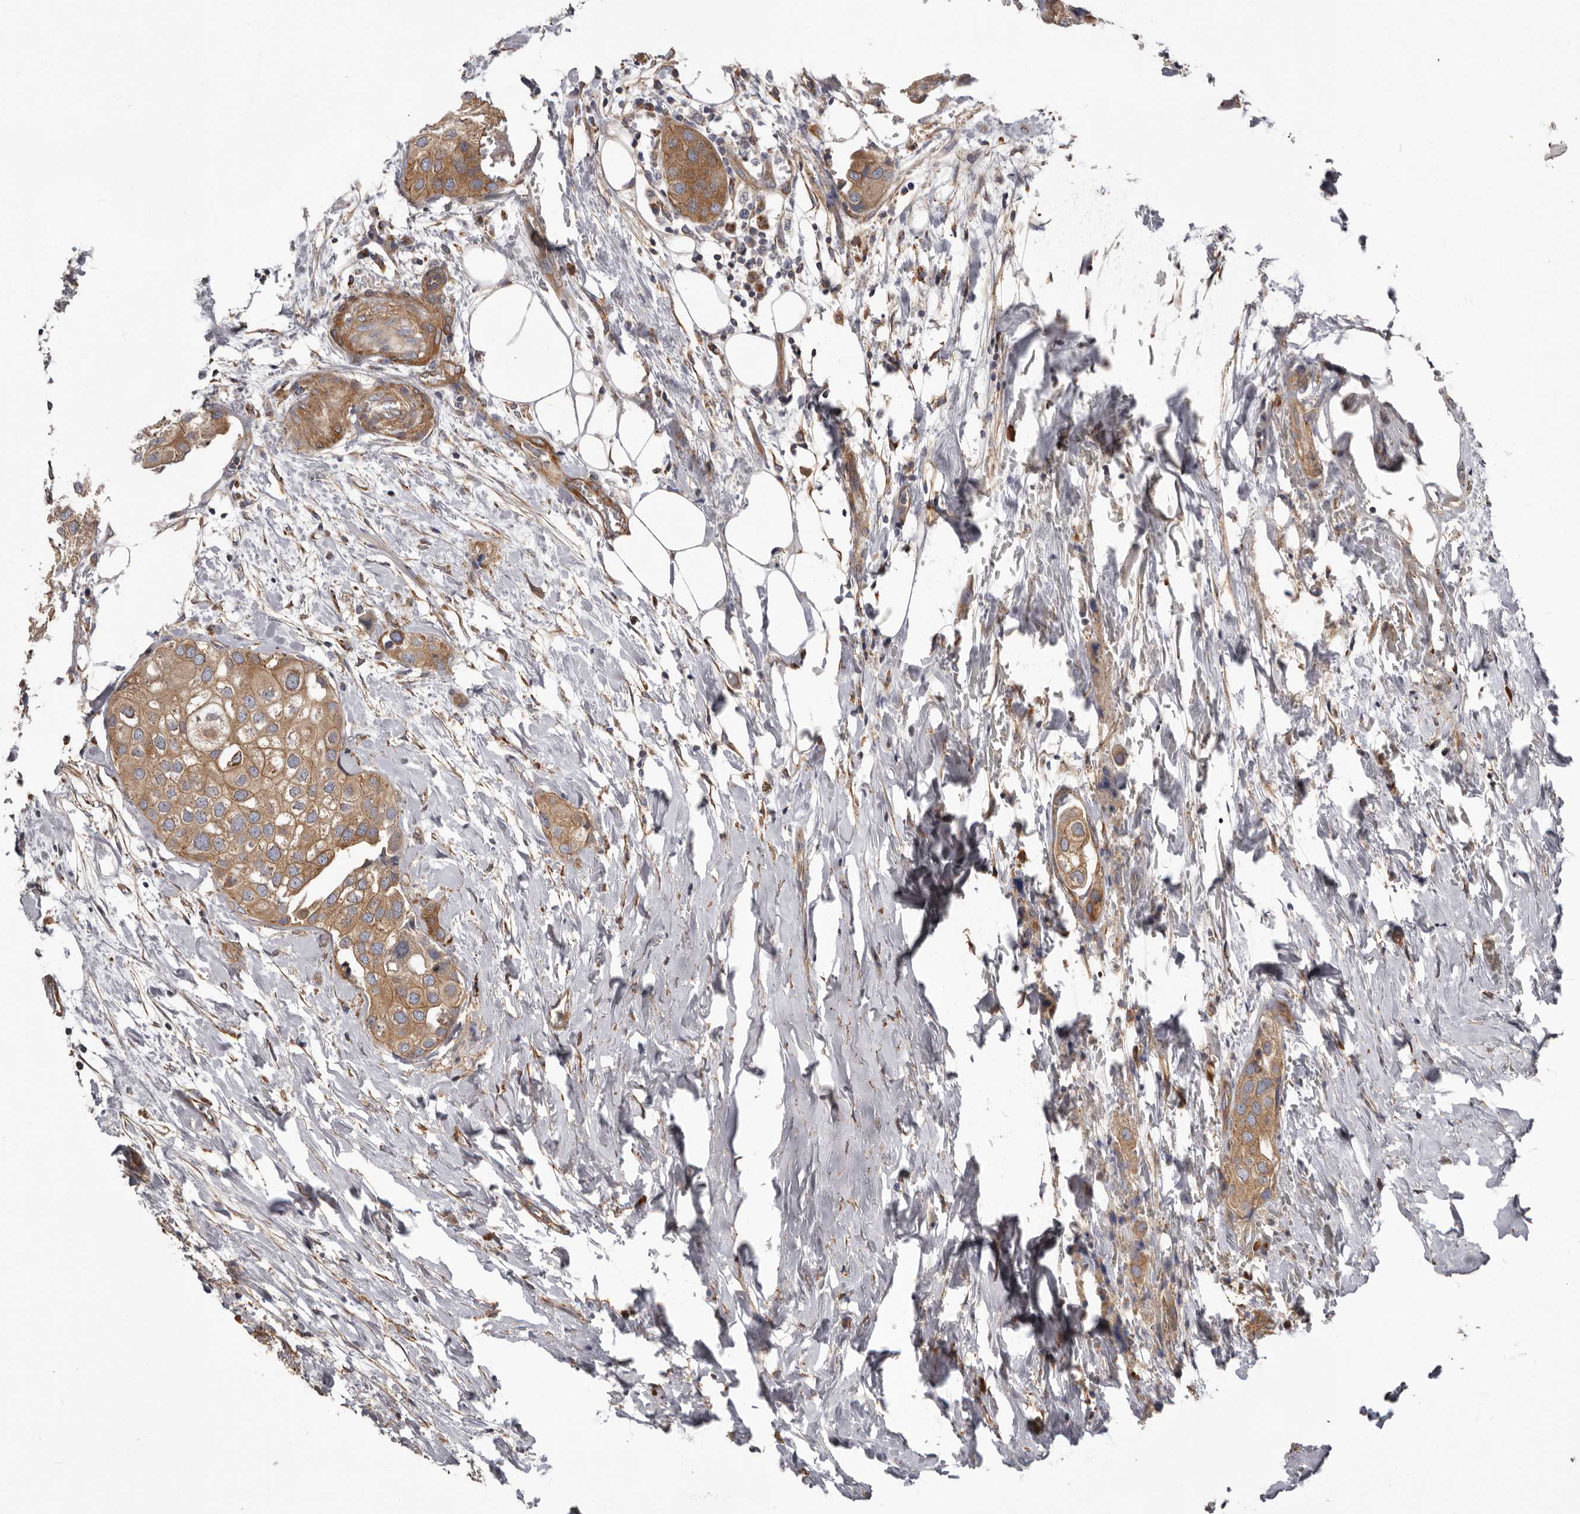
{"staining": {"intensity": "moderate", "quantity": ">75%", "location": "cytoplasmic/membranous"}, "tissue": "urothelial cancer", "cell_type": "Tumor cells", "image_type": "cancer", "snomed": [{"axis": "morphology", "description": "Urothelial carcinoma, High grade"}, {"axis": "topography", "description": "Urinary bladder"}], "caption": "A brown stain shows moderate cytoplasmic/membranous staining of a protein in high-grade urothelial carcinoma tumor cells. Ihc stains the protein of interest in brown and the nuclei are stained blue.", "gene": "ENAH", "patient": {"sex": "male", "age": 64}}